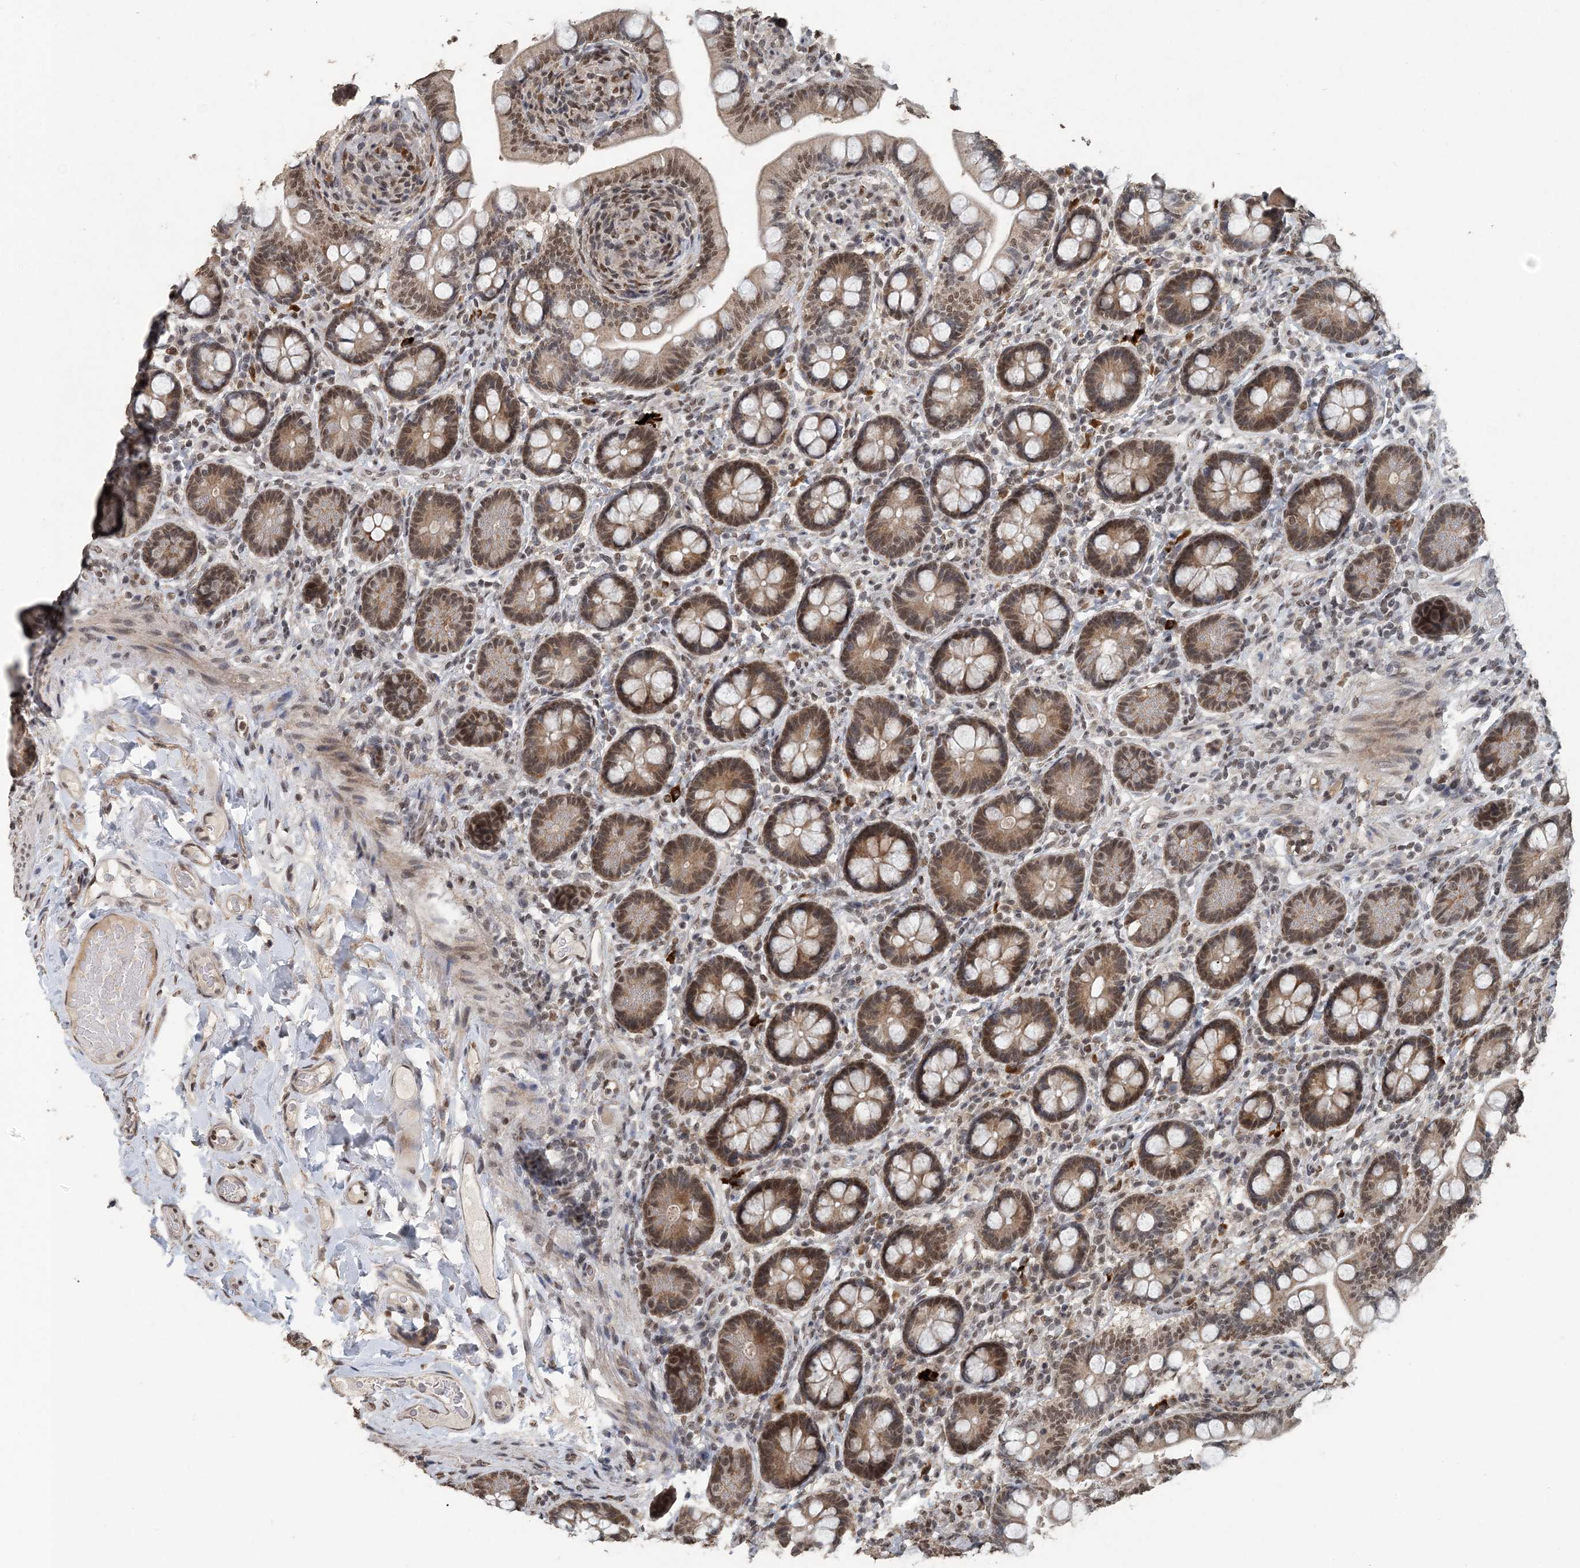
{"staining": {"intensity": "moderate", "quantity": ">75%", "location": "cytoplasmic/membranous,nuclear"}, "tissue": "small intestine", "cell_type": "Glandular cells", "image_type": "normal", "snomed": [{"axis": "morphology", "description": "Normal tissue, NOS"}, {"axis": "topography", "description": "Small intestine"}], "caption": "Protein staining shows moderate cytoplasmic/membranous,nuclear positivity in approximately >75% of glandular cells in normal small intestine.", "gene": "MBD2", "patient": {"sex": "female", "age": 64}}